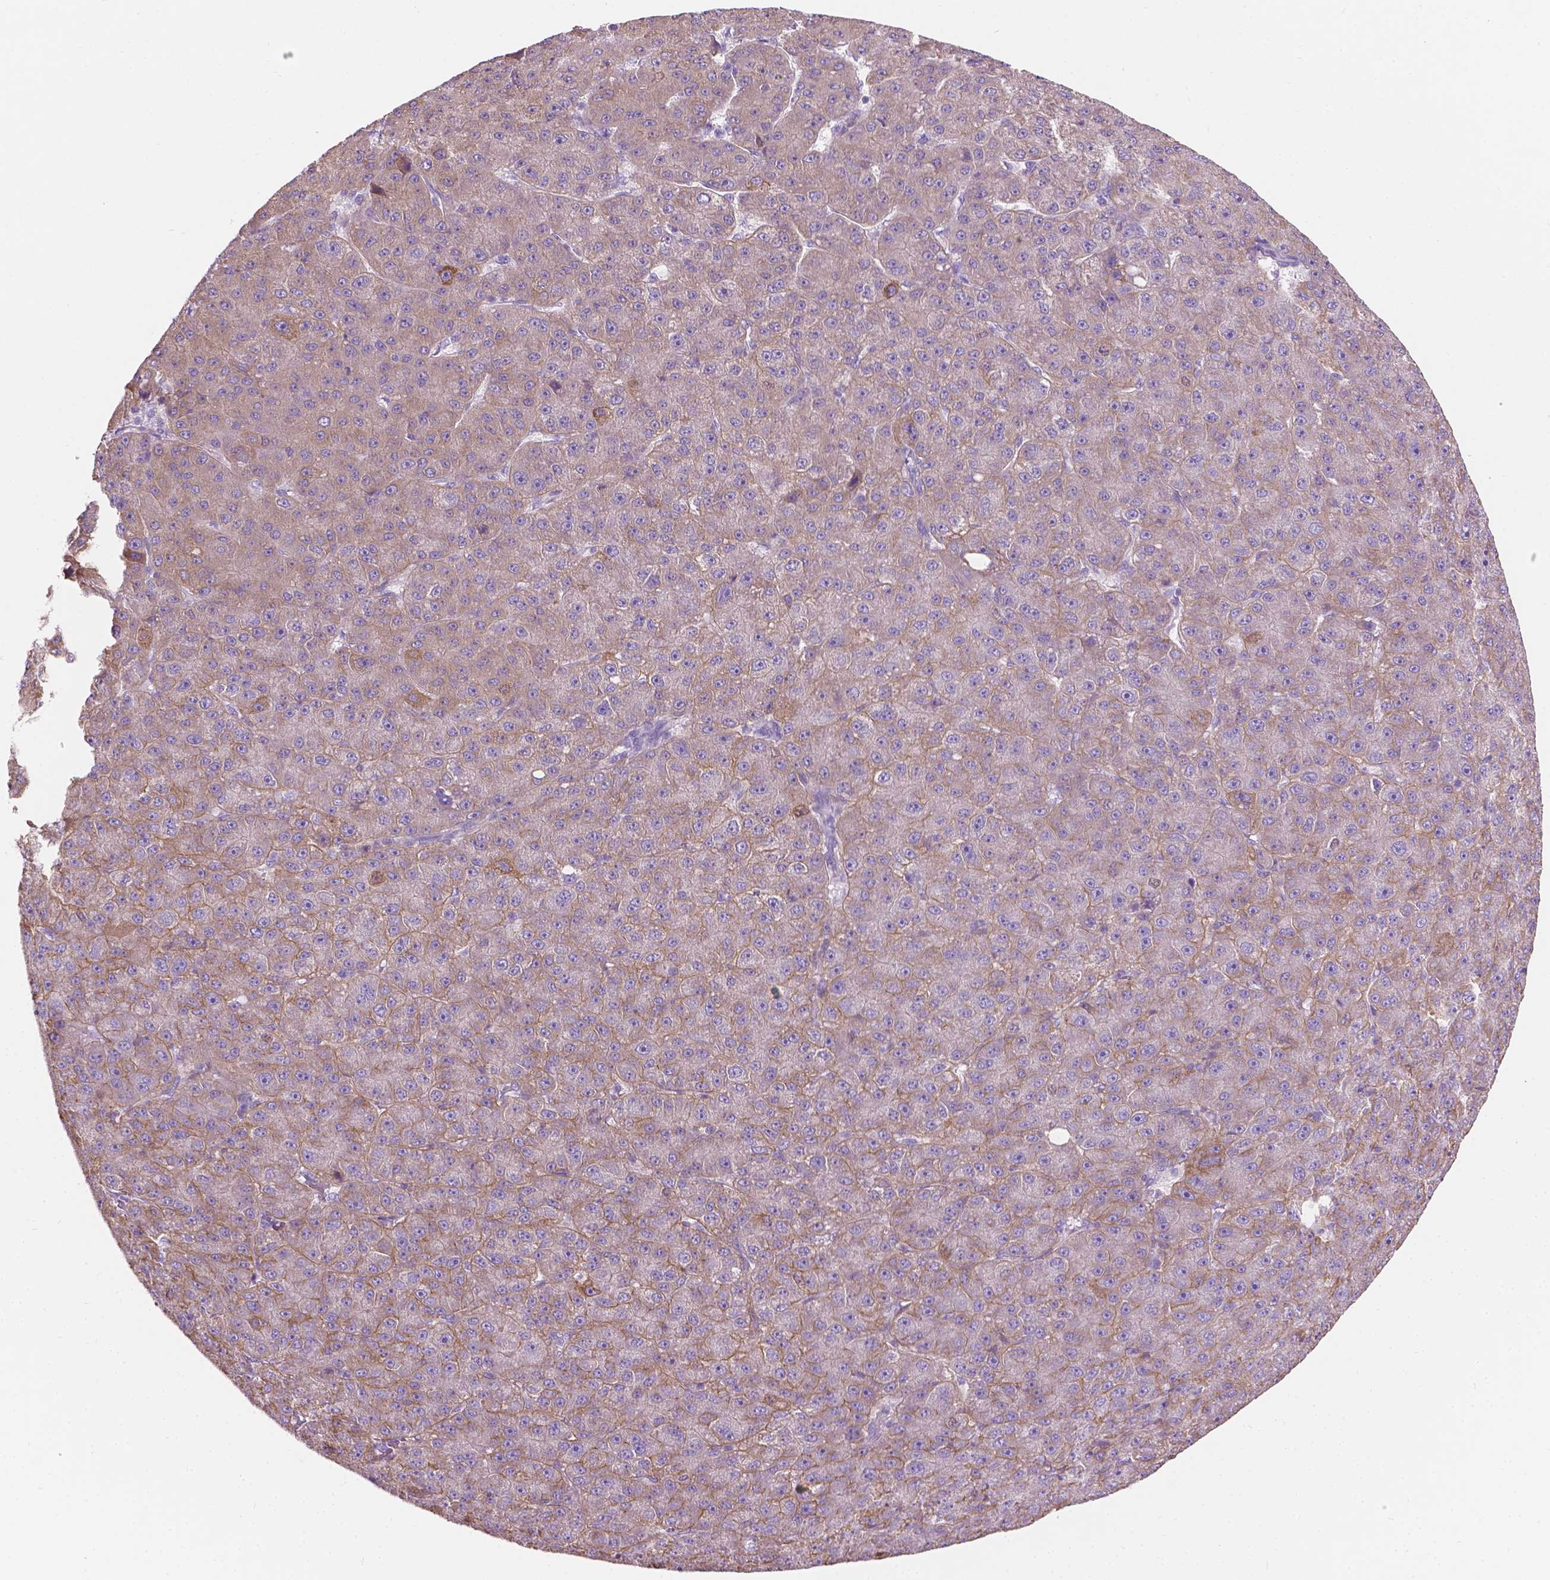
{"staining": {"intensity": "weak", "quantity": "<25%", "location": "cytoplasmic/membranous"}, "tissue": "liver cancer", "cell_type": "Tumor cells", "image_type": "cancer", "snomed": [{"axis": "morphology", "description": "Carcinoma, Hepatocellular, NOS"}, {"axis": "topography", "description": "Liver"}], "caption": "Human liver cancer stained for a protein using immunohistochemistry shows no expression in tumor cells.", "gene": "NOS1AP", "patient": {"sex": "male", "age": 67}}